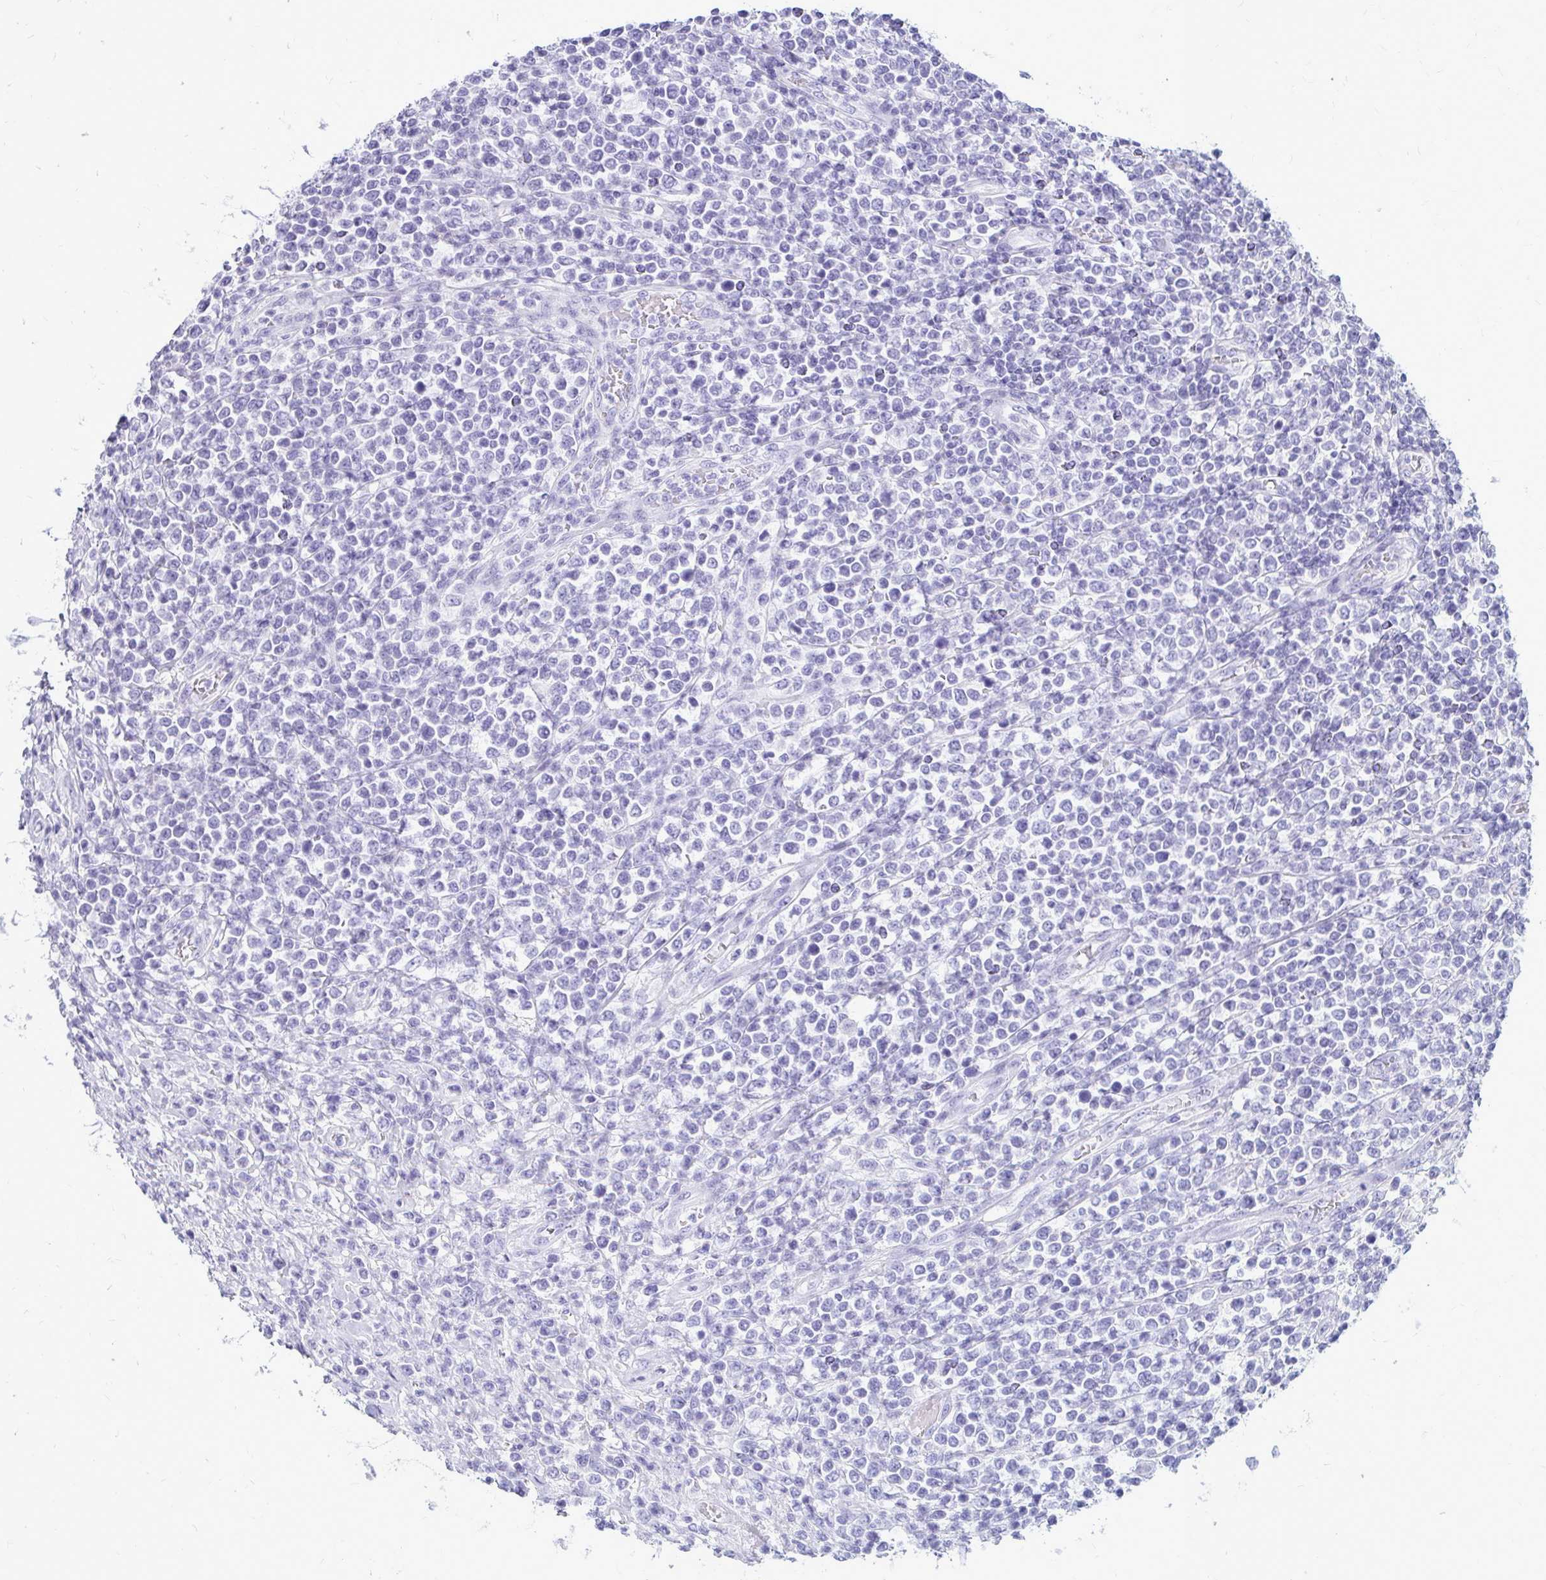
{"staining": {"intensity": "negative", "quantity": "none", "location": "none"}, "tissue": "lymphoma", "cell_type": "Tumor cells", "image_type": "cancer", "snomed": [{"axis": "morphology", "description": "Malignant lymphoma, non-Hodgkin's type, High grade"}, {"axis": "topography", "description": "Soft tissue"}], "caption": "IHC of high-grade malignant lymphoma, non-Hodgkin's type shows no positivity in tumor cells.", "gene": "NANOGNB", "patient": {"sex": "female", "age": 56}}